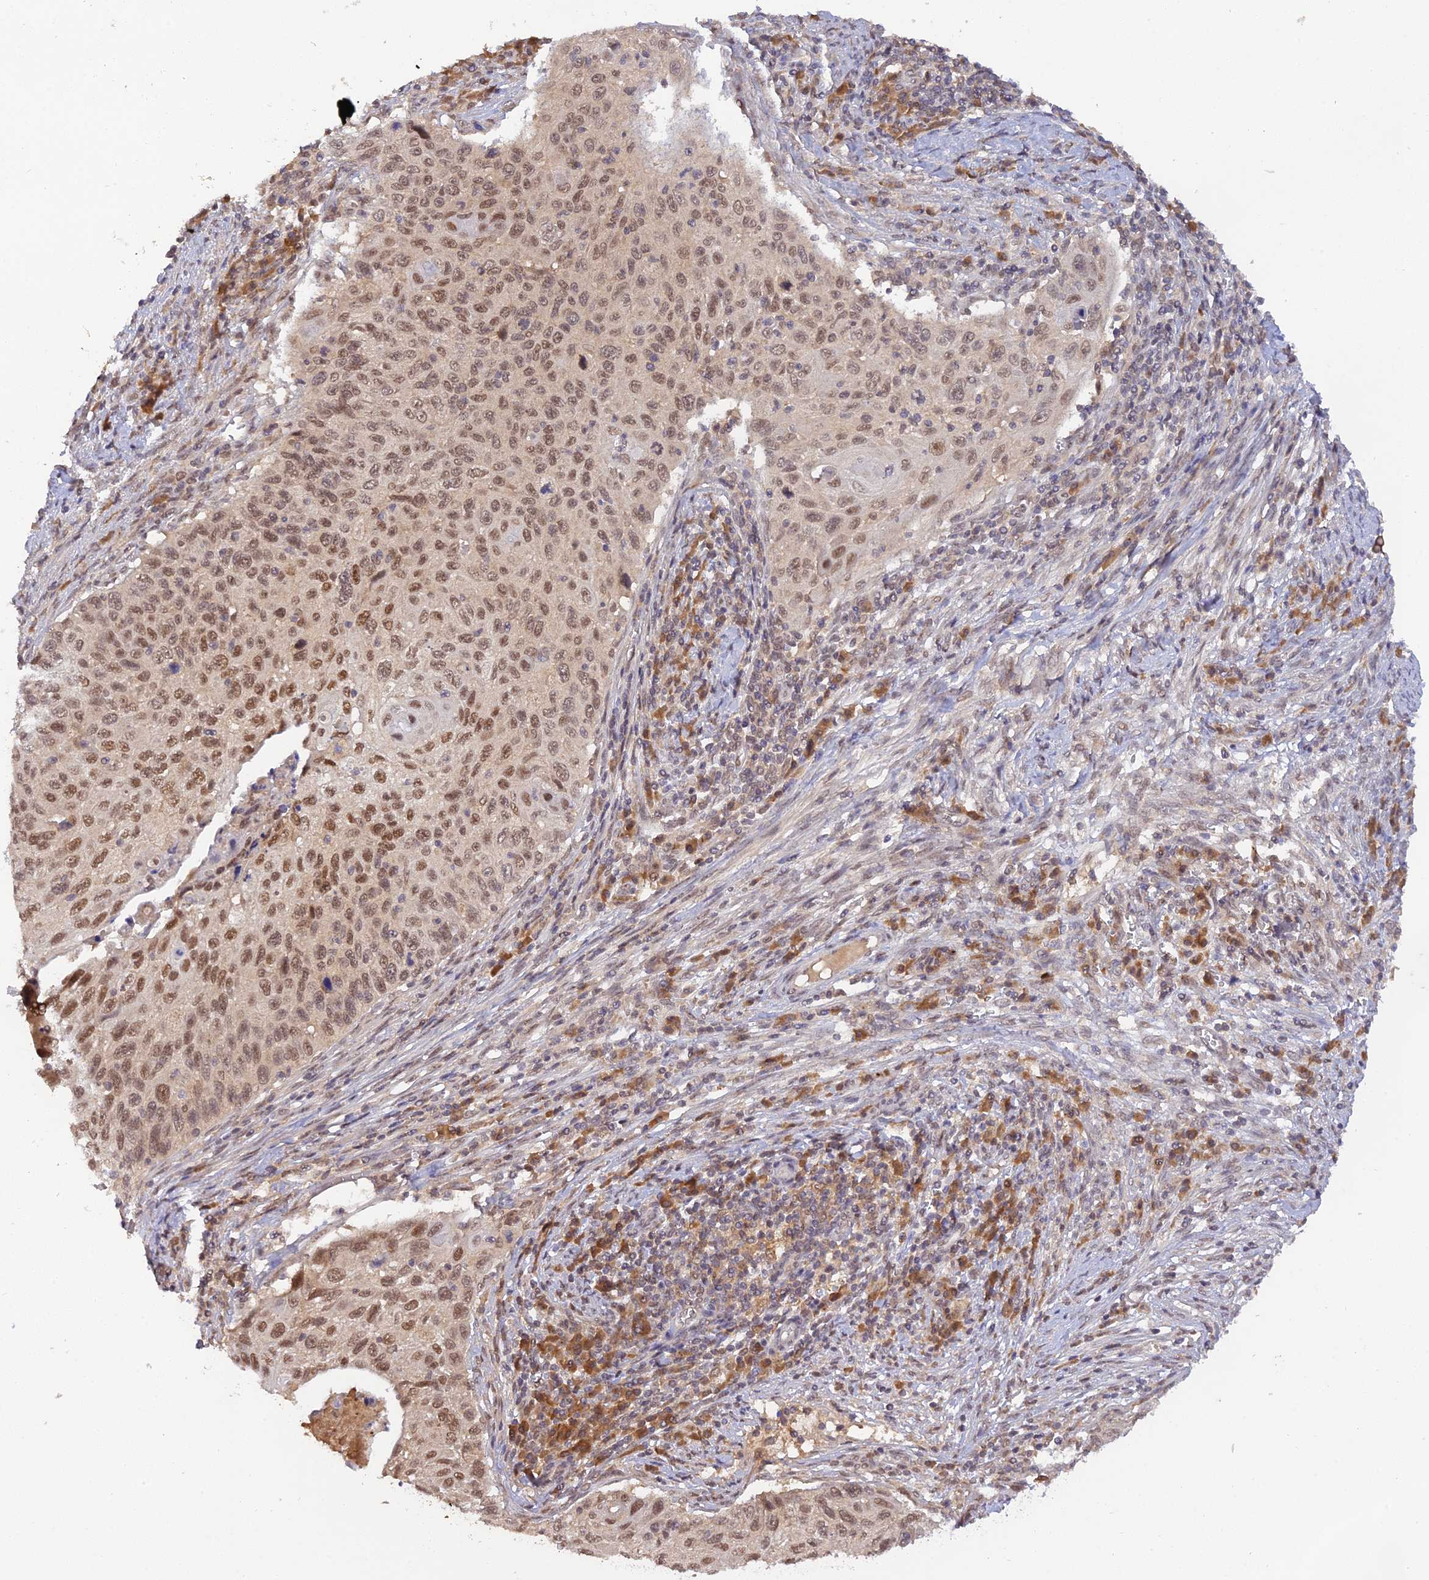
{"staining": {"intensity": "moderate", "quantity": ">75%", "location": "nuclear"}, "tissue": "cervical cancer", "cell_type": "Tumor cells", "image_type": "cancer", "snomed": [{"axis": "morphology", "description": "Squamous cell carcinoma, NOS"}, {"axis": "topography", "description": "Cervix"}], "caption": "Immunohistochemistry (IHC) of cervical cancer displays medium levels of moderate nuclear positivity in about >75% of tumor cells.", "gene": "ZNF436", "patient": {"sex": "female", "age": 70}}